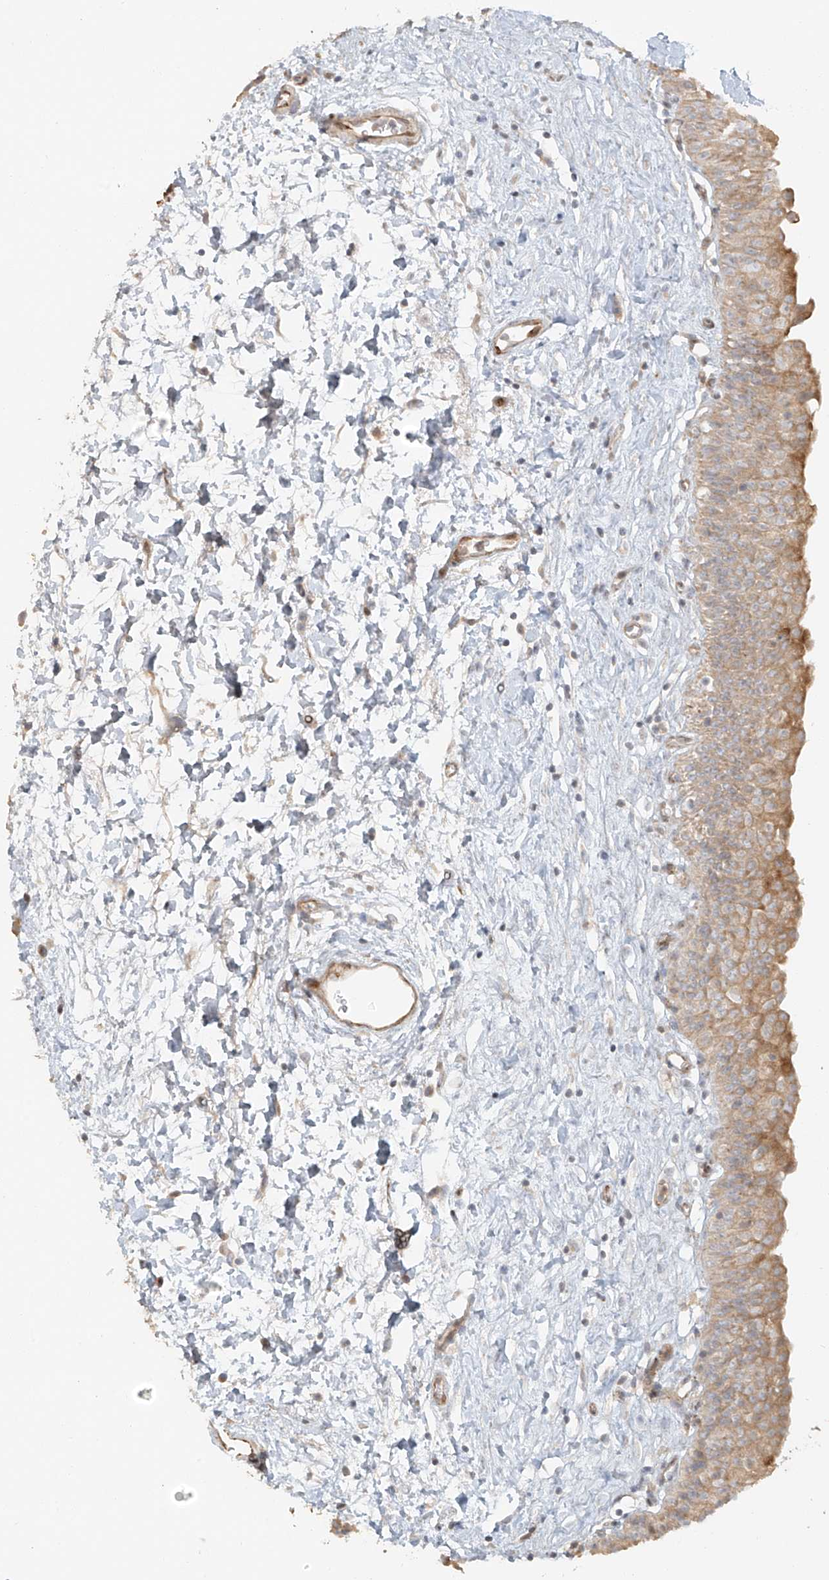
{"staining": {"intensity": "moderate", "quantity": ">75%", "location": "cytoplasmic/membranous"}, "tissue": "urinary bladder", "cell_type": "Urothelial cells", "image_type": "normal", "snomed": [{"axis": "morphology", "description": "Normal tissue, NOS"}, {"axis": "topography", "description": "Urinary bladder"}], "caption": "Approximately >75% of urothelial cells in benign human urinary bladder demonstrate moderate cytoplasmic/membranous protein positivity as visualized by brown immunohistochemical staining.", "gene": "MIPEP", "patient": {"sex": "male", "age": 51}}